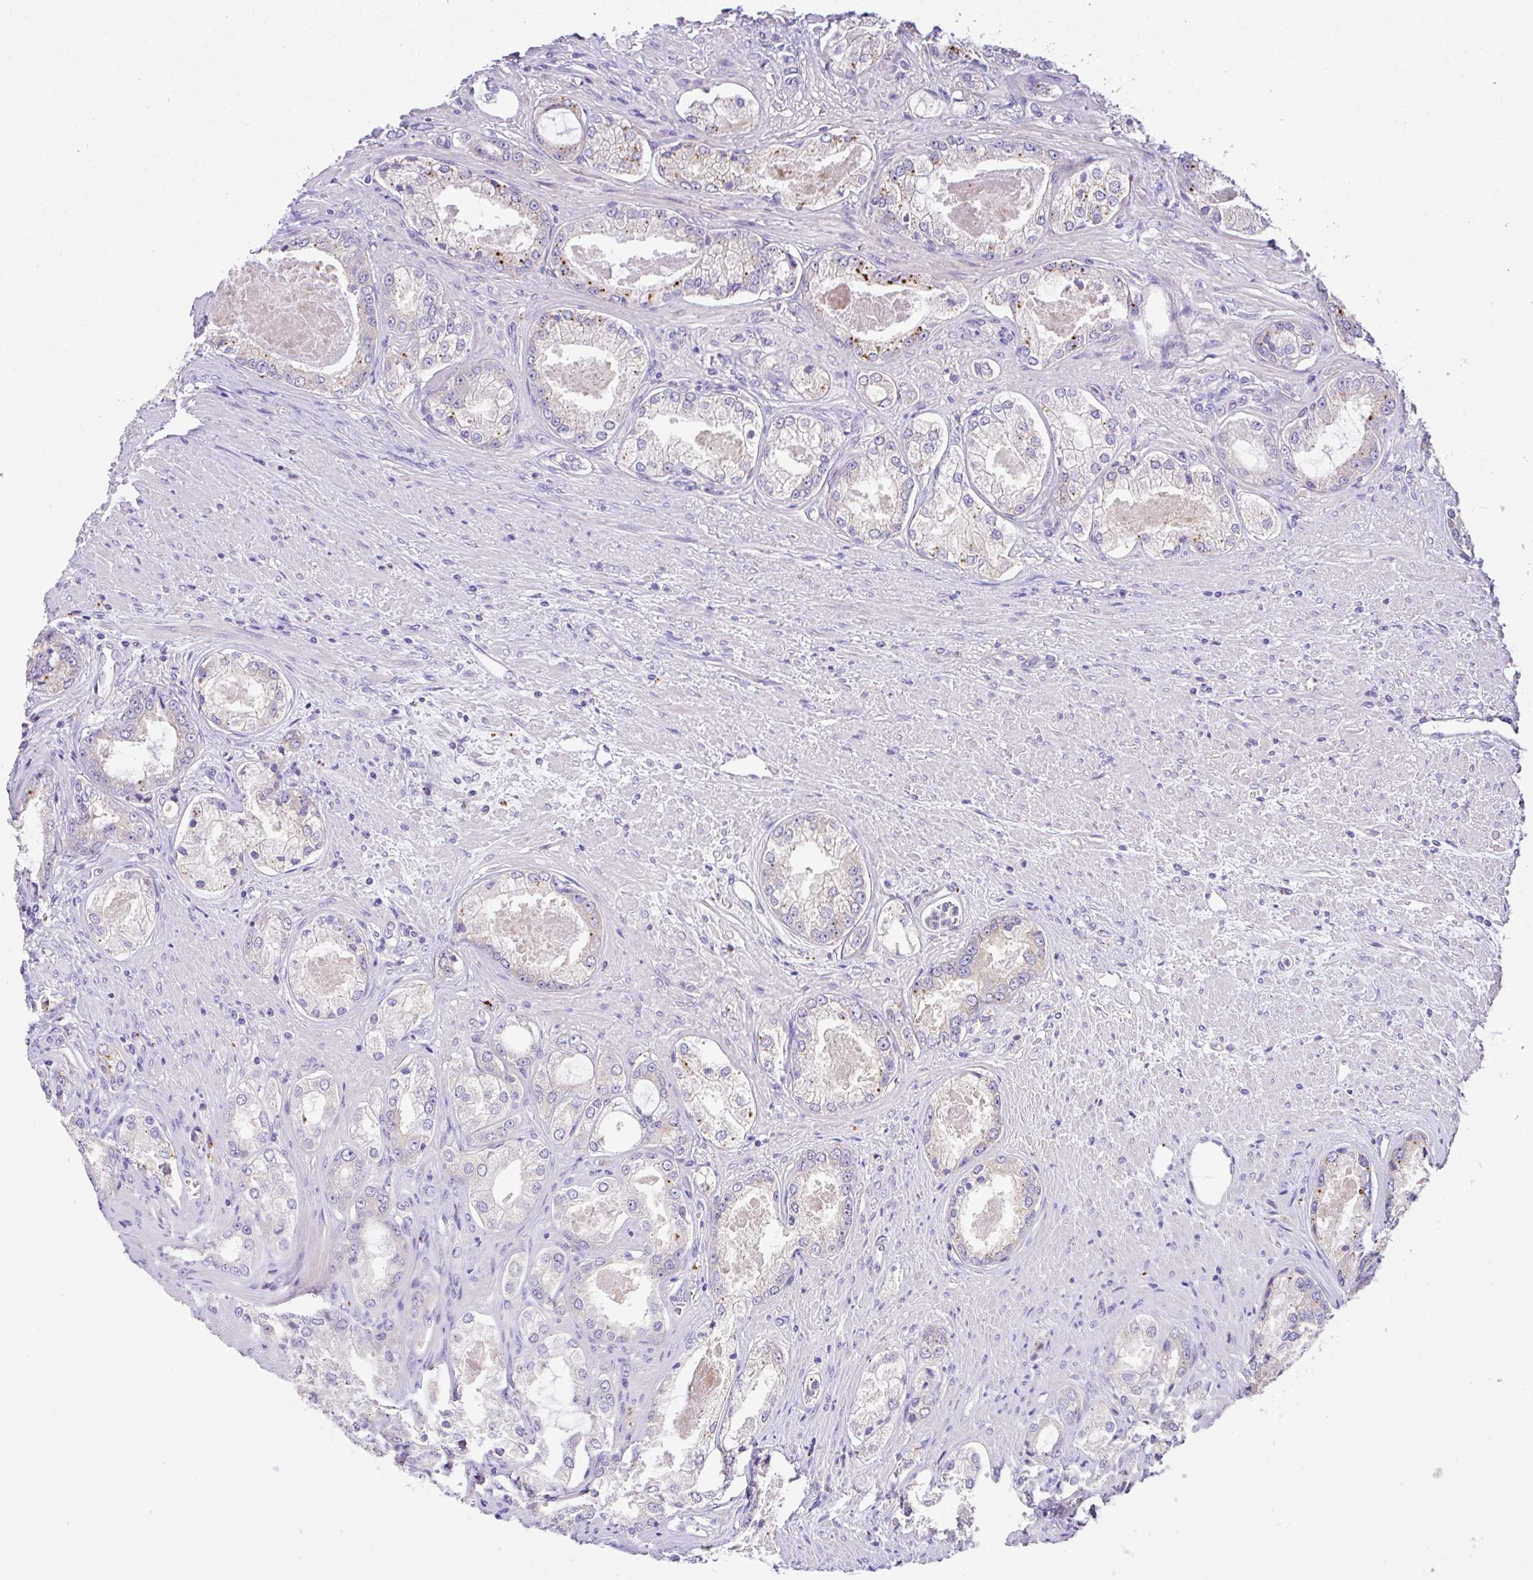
{"staining": {"intensity": "moderate", "quantity": "<25%", "location": "cytoplasmic/membranous"}, "tissue": "prostate cancer", "cell_type": "Tumor cells", "image_type": "cancer", "snomed": [{"axis": "morphology", "description": "Adenocarcinoma, Low grade"}, {"axis": "topography", "description": "Prostate"}], "caption": "Protein expression analysis of low-grade adenocarcinoma (prostate) shows moderate cytoplasmic/membranous positivity in approximately <25% of tumor cells.", "gene": "EPN3", "patient": {"sex": "male", "age": 68}}